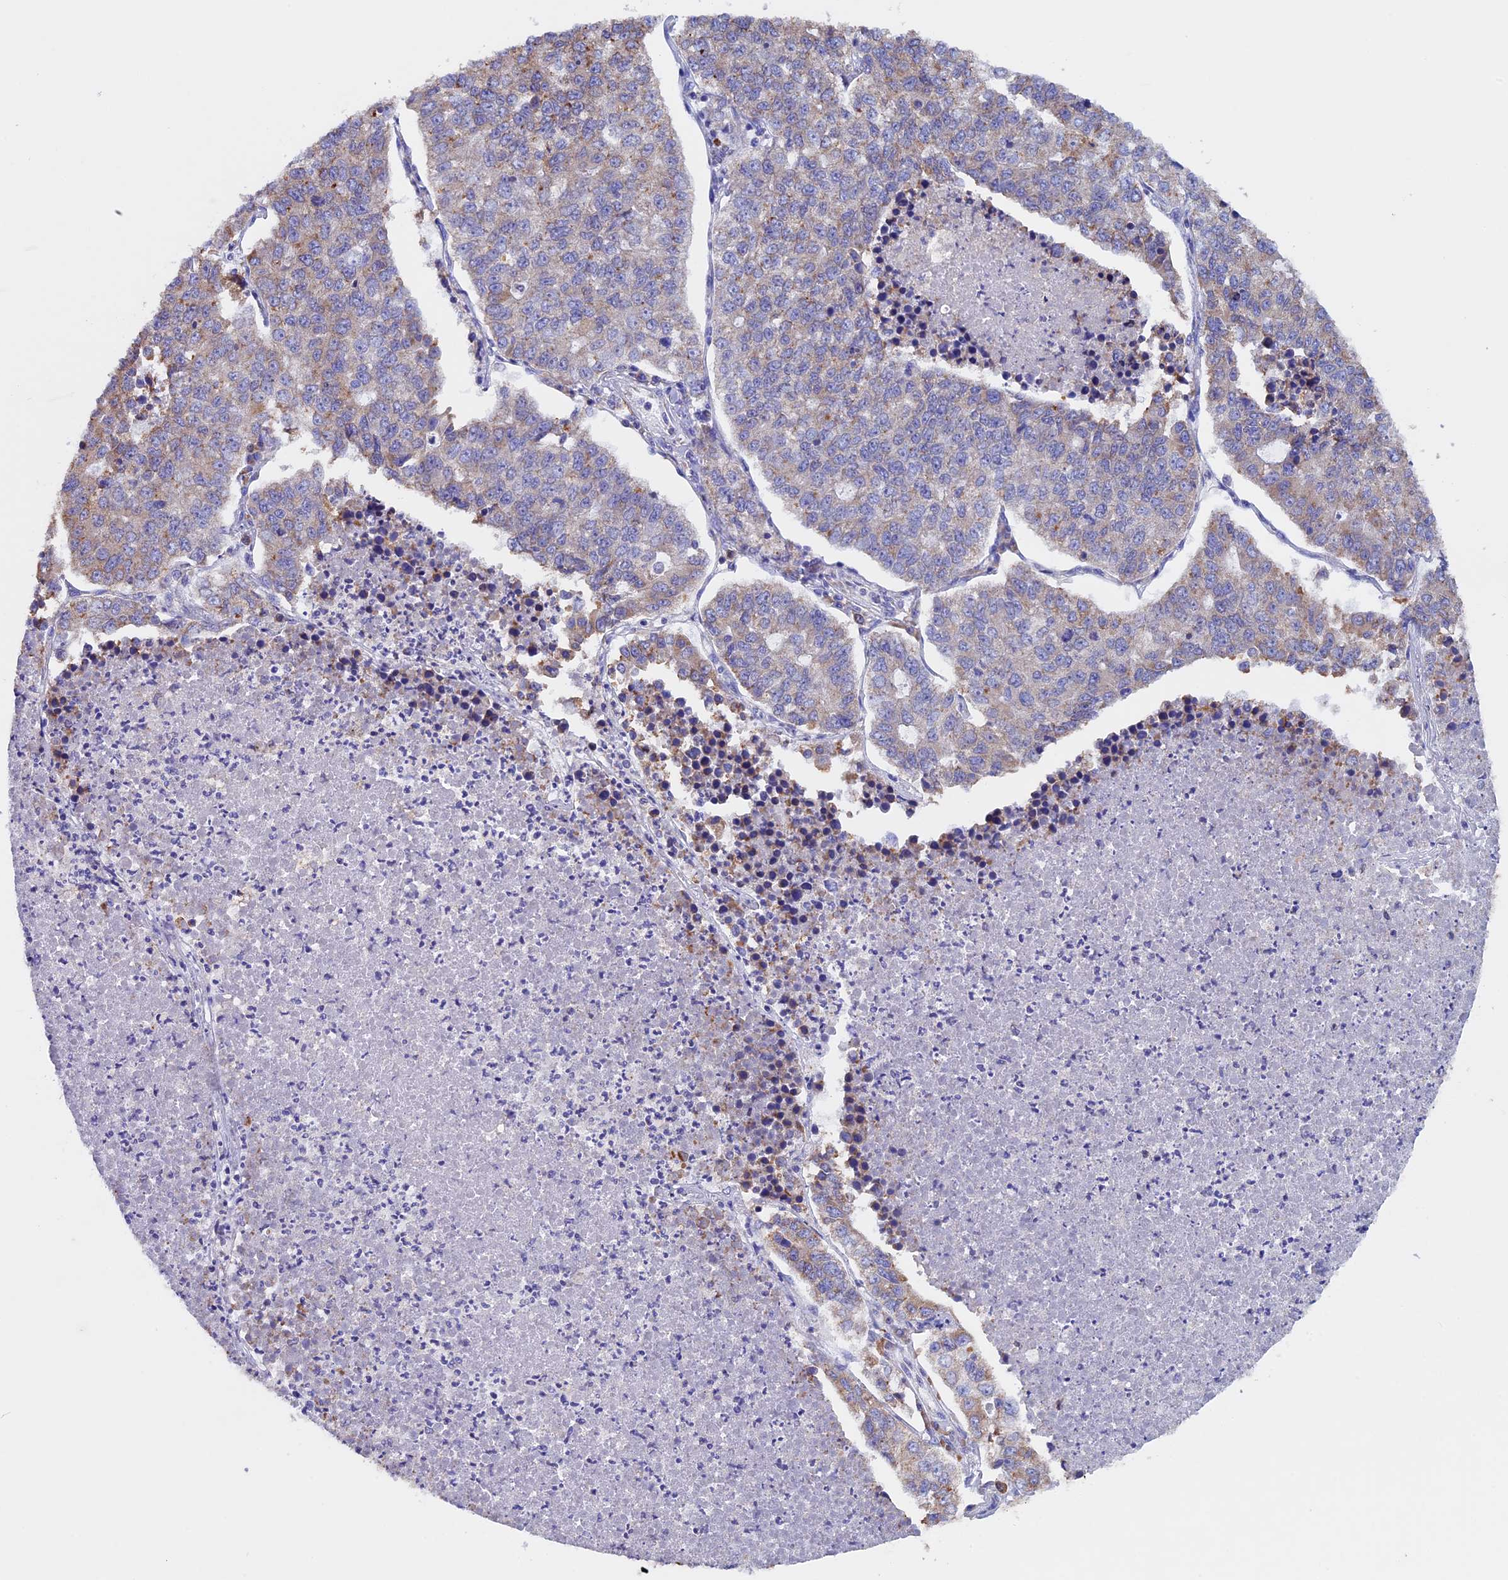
{"staining": {"intensity": "weak", "quantity": "25%-75%", "location": "cytoplasmic/membranous"}, "tissue": "lung cancer", "cell_type": "Tumor cells", "image_type": "cancer", "snomed": [{"axis": "morphology", "description": "Adenocarcinoma, NOS"}, {"axis": "topography", "description": "Lung"}], "caption": "Immunohistochemical staining of lung adenocarcinoma exhibits low levels of weak cytoplasmic/membranous expression in approximately 25%-75% of tumor cells.", "gene": "BTBD3", "patient": {"sex": "male", "age": 49}}